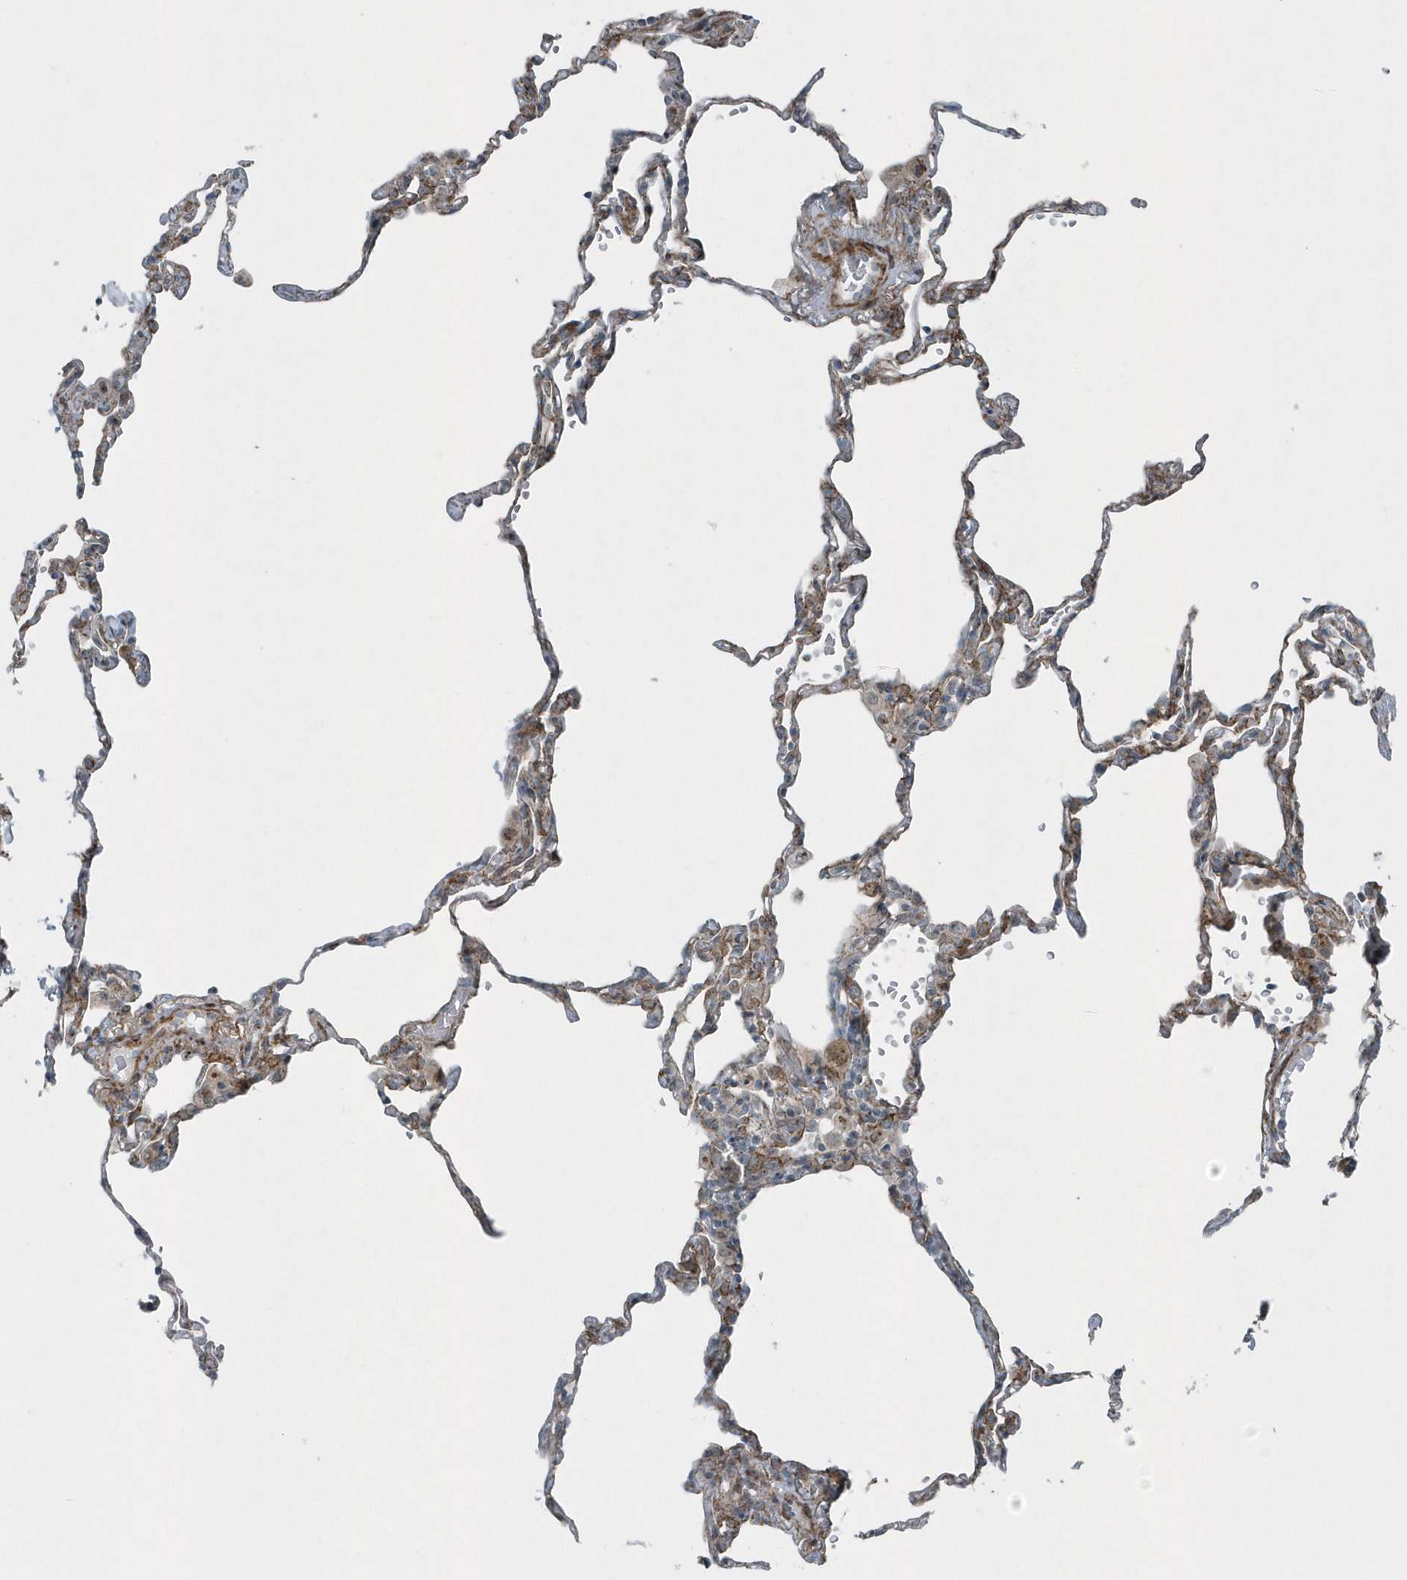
{"staining": {"intensity": "moderate", "quantity": "<25%", "location": "cytoplasmic/membranous"}, "tissue": "lung", "cell_type": "Alveolar cells", "image_type": "normal", "snomed": [{"axis": "morphology", "description": "Normal tissue, NOS"}, {"axis": "topography", "description": "Lung"}], "caption": "Protein staining exhibits moderate cytoplasmic/membranous staining in approximately <25% of alveolar cells in normal lung.", "gene": "GCC2", "patient": {"sex": "male", "age": 59}}